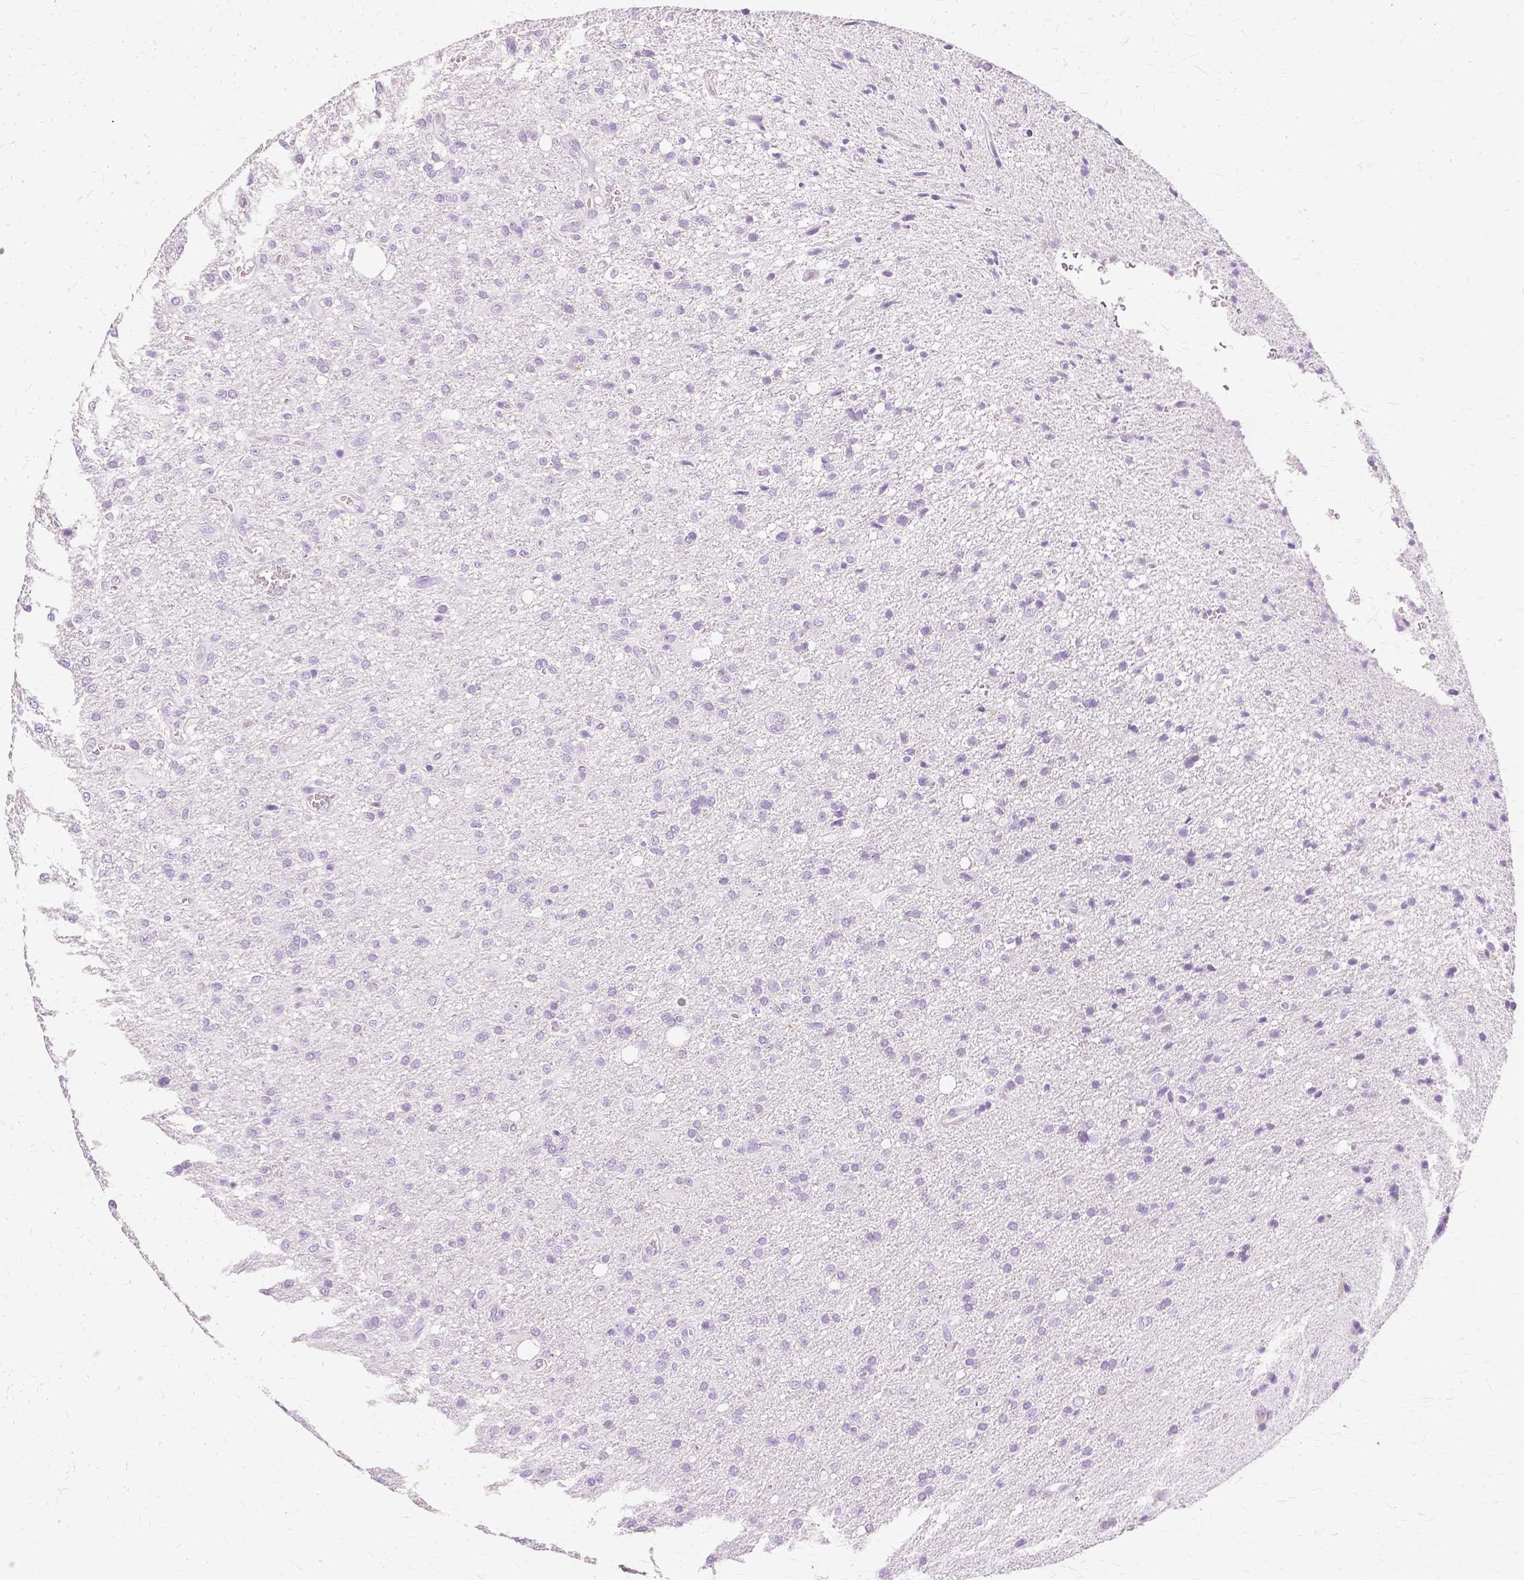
{"staining": {"intensity": "negative", "quantity": "none", "location": "none"}, "tissue": "glioma", "cell_type": "Tumor cells", "image_type": "cancer", "snomed": [{"axis": "morphology", "description": "Glioma, malignant, Low grade"}, {"axis": "topography", "description": "Brain"}], "caption": "This is an IHC image of human low-grade glioma (malignant). There is no positivity in tumor cells.", "gene": "TGM1", "patient": {"sex": "male", "age": 66}}